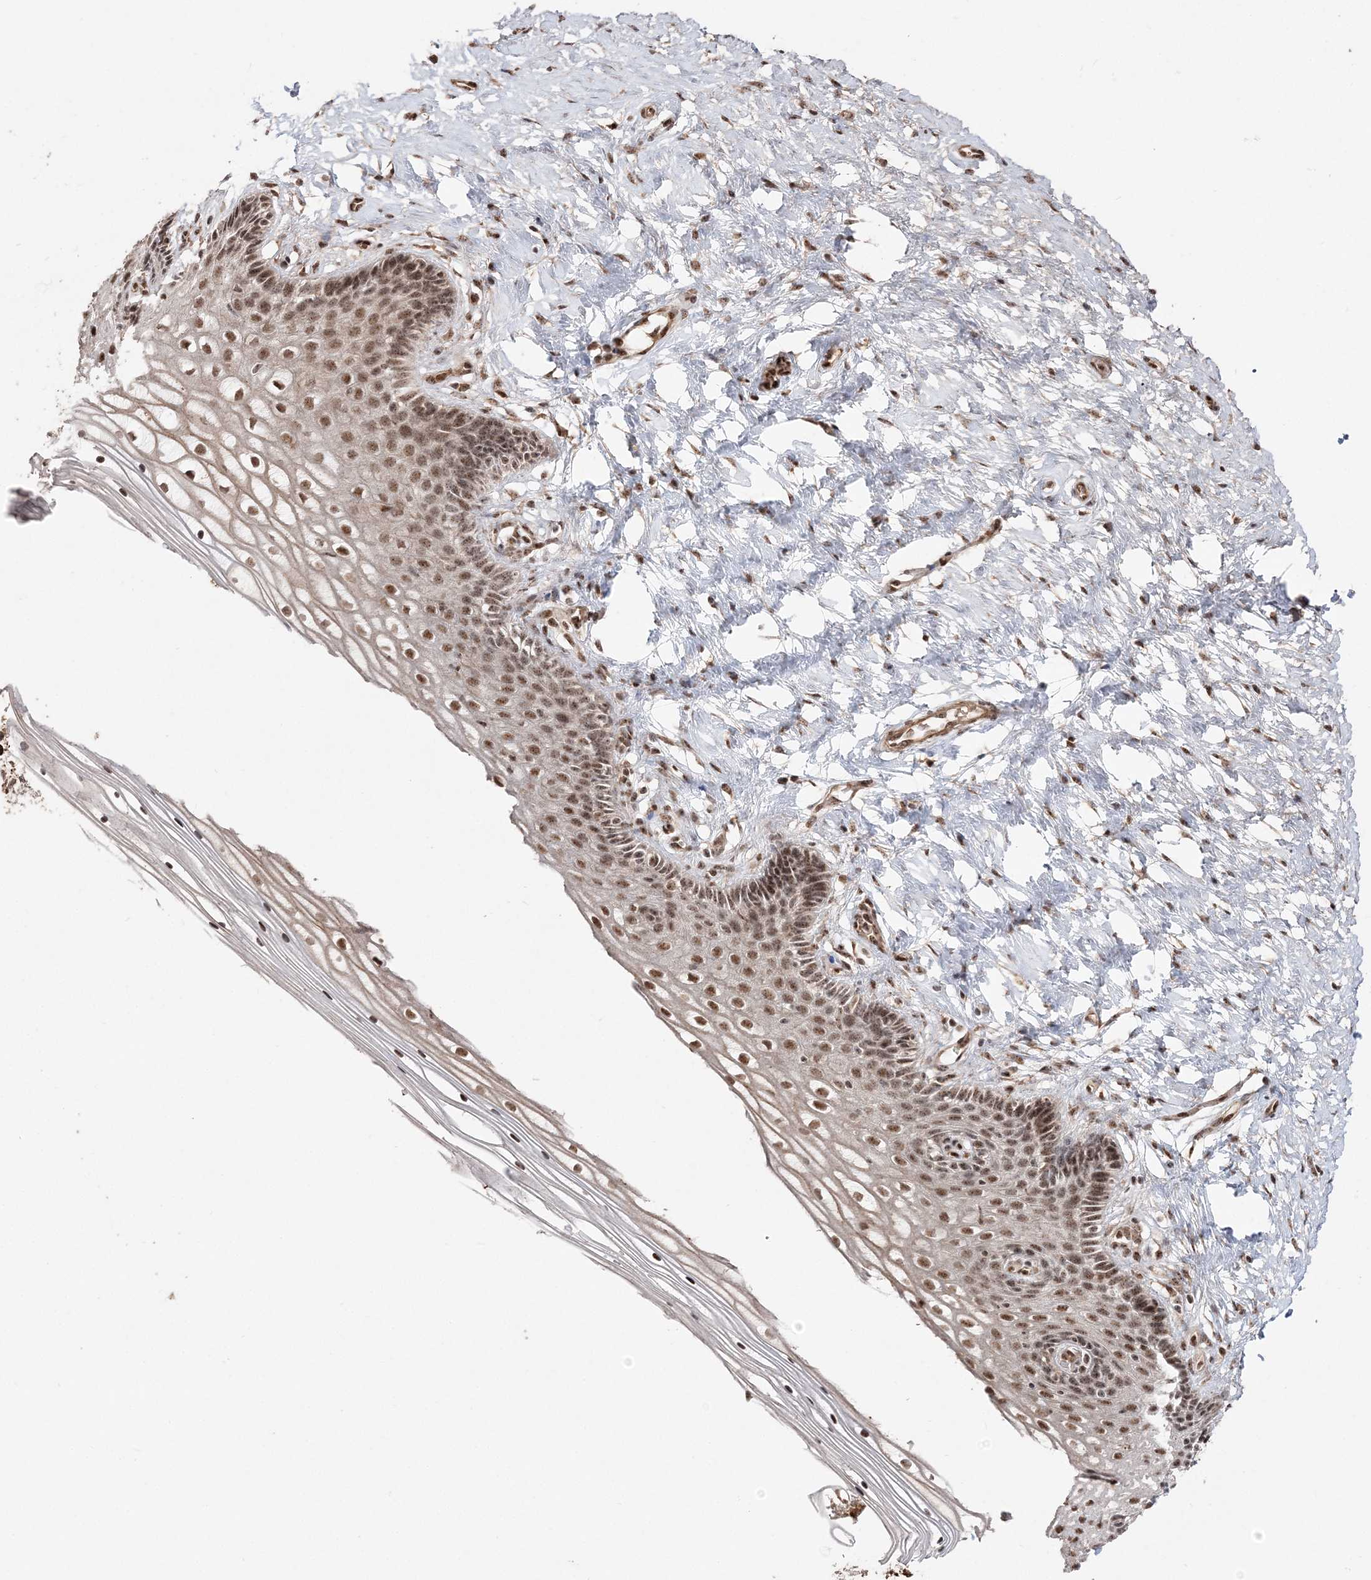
{"staining": {"intensity": "moderate", "quantity": ">75%", "location": "nuclear"}, "tissue": "cervix", "cell_type": "Glandular cells", "image_type": "normal", "snomed": [{"axis": "morphology", "description": "Normal tissue, NOS"}, {"axis": "topography", "description": "Cervix"}], "caption": "Protein expression analysis of unremarkable cervix shows moderate nuclear expression in about >75% of glandular cells. The protein of interest is stained brown, and the nuclei are stained in blue (DAB (3,3'-diaminobenzidine) IHC with brightfield microscopy, high magnification).", "gene": "RBM17", "patient": {"sex": "female", "age": 33}}